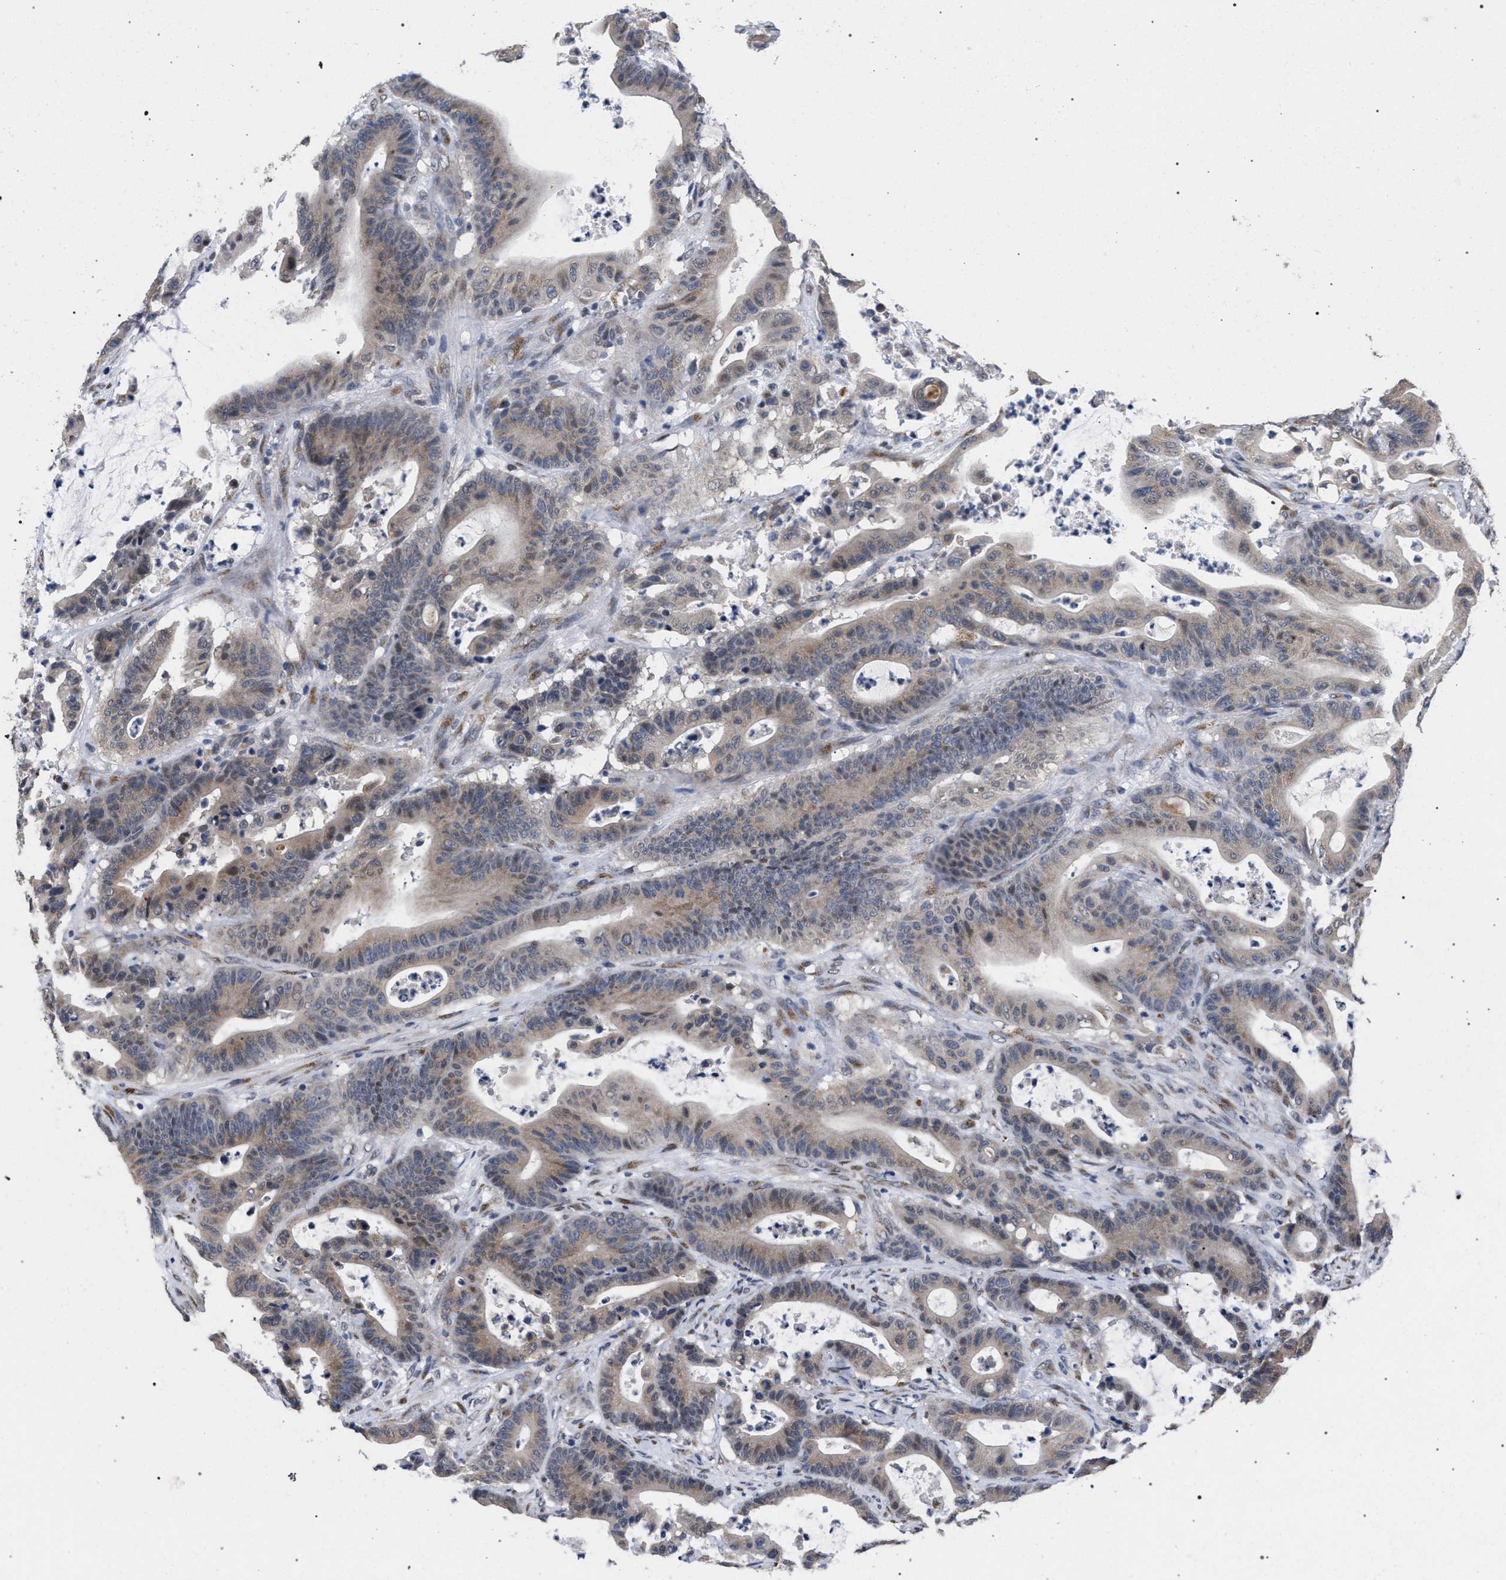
{"staining": {"intensity": "weak", "quantity": ">75%", "location": "cytoplasmic/membranous"}, "tissue": "colorectal cancer", "cell_type": "Tumor cells", "image_type": "cancer", "snomed": [{"axis": "morphology", "description": "Adenocarcinoma, NOS"}, {"axis": "topography", "description": "Colon"}], "caption": "Colorectal cancer (adenocarcinoma) stained for a protein exhibits weak cytoplasmic/membranous positivity in tumor cells.", "gene": "GOLGA2", "patient": {"sex": "female", "age": 84}}